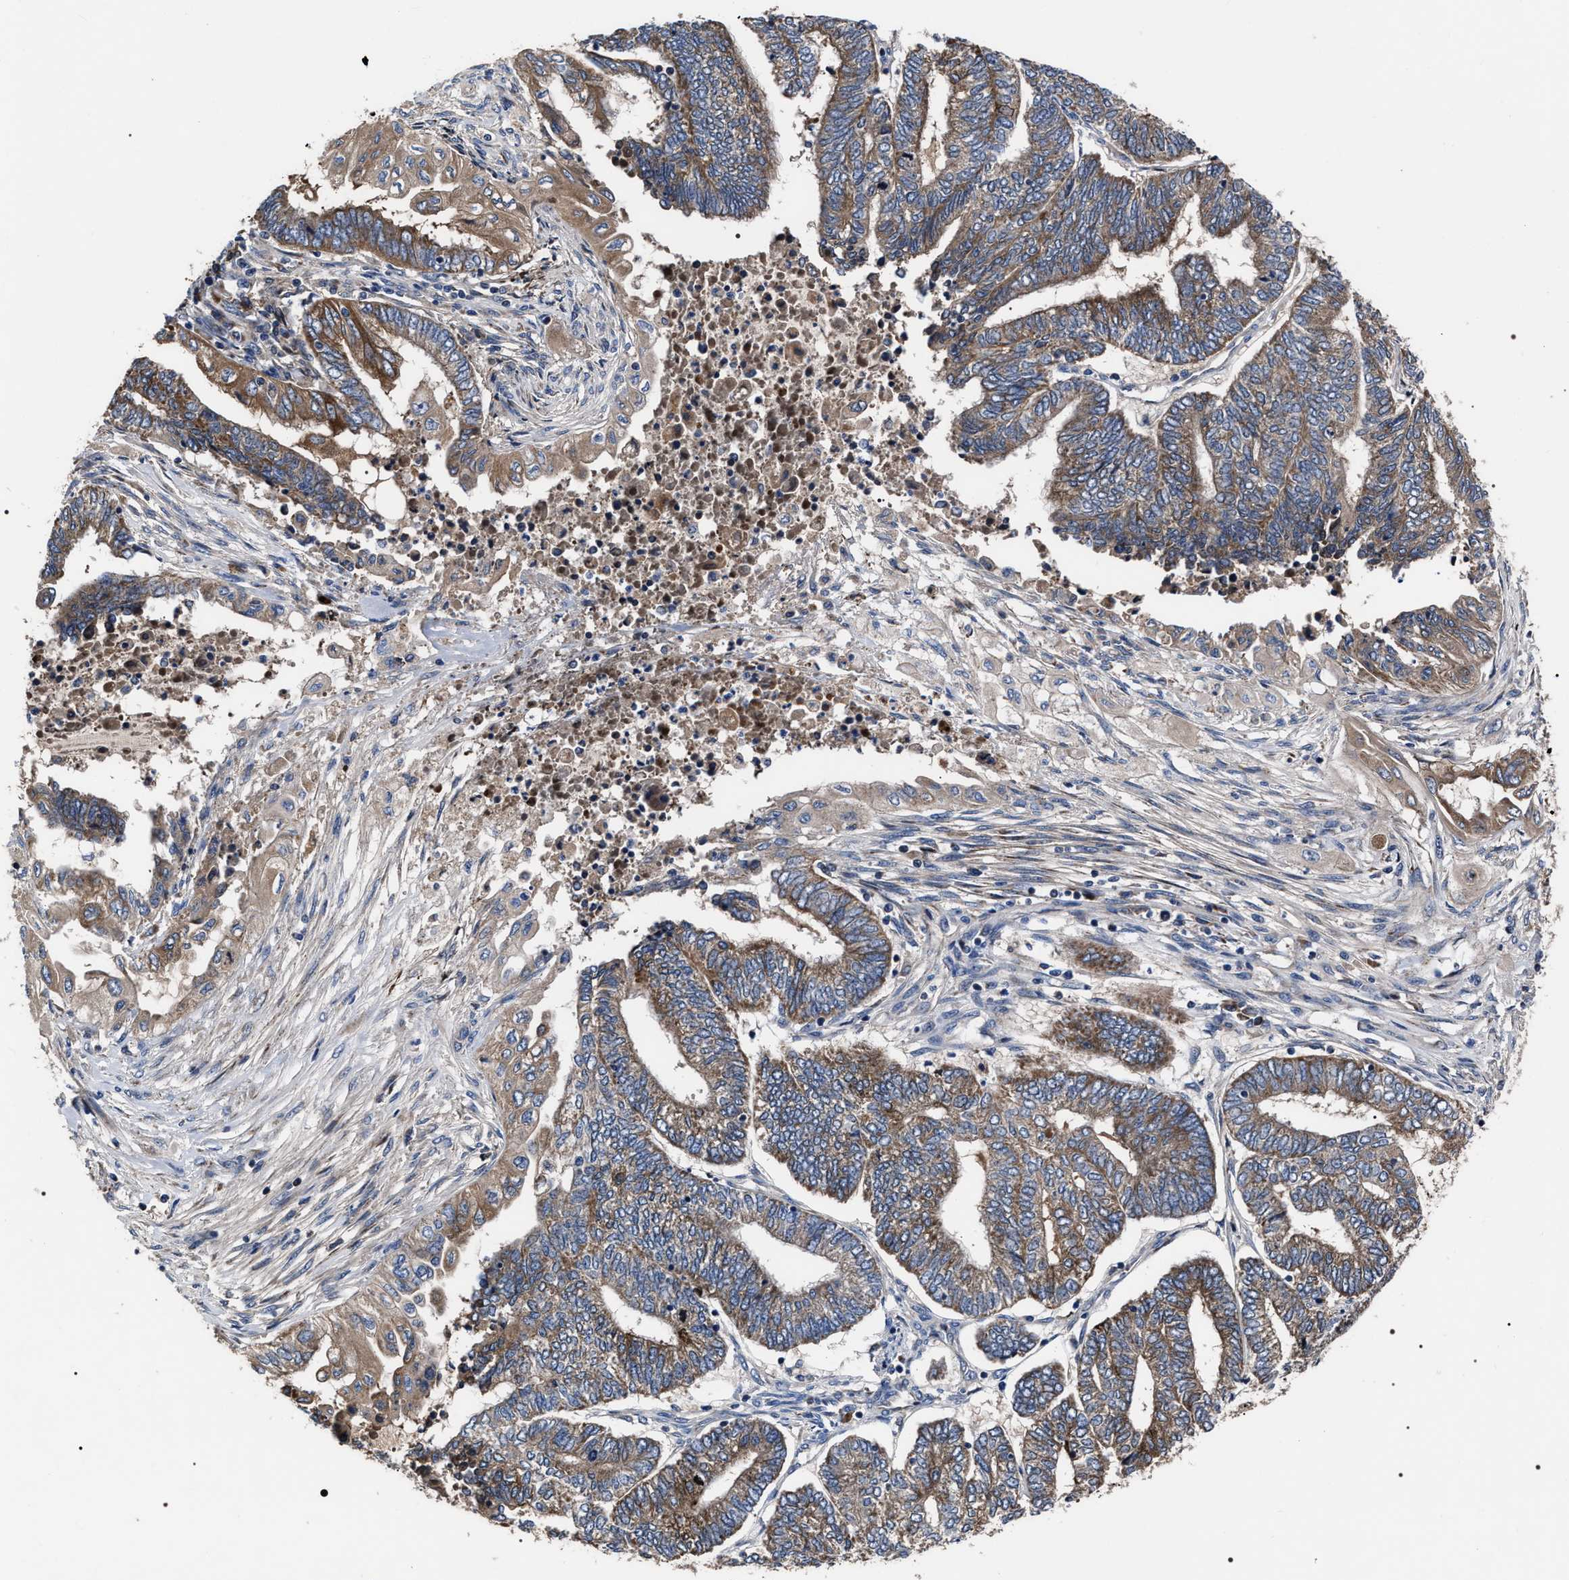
{"staining": {"intensity": "moderate", "quantity": ">75%", "location": "cytoplasmic/membranous"}, "tissue": "endometrial cancer", "cell_type": "Tumor cells", "image_type": "cancer", "snomed": [{"axis": "morphology", "description": "Adenocarcinoma, NOS"}, {"axis": "topography", "description": "Uterus"}, {"axis": "topography", "description": "Endometrium"}], "caption": "The photomicrograph shows staining of endometrial cancer, revealing moderate cytoplasmic/membranous protein positivity (brown color) within tumor cells.", "gene": "MACC1", "patient": {"sex": "female", "age": 70}}